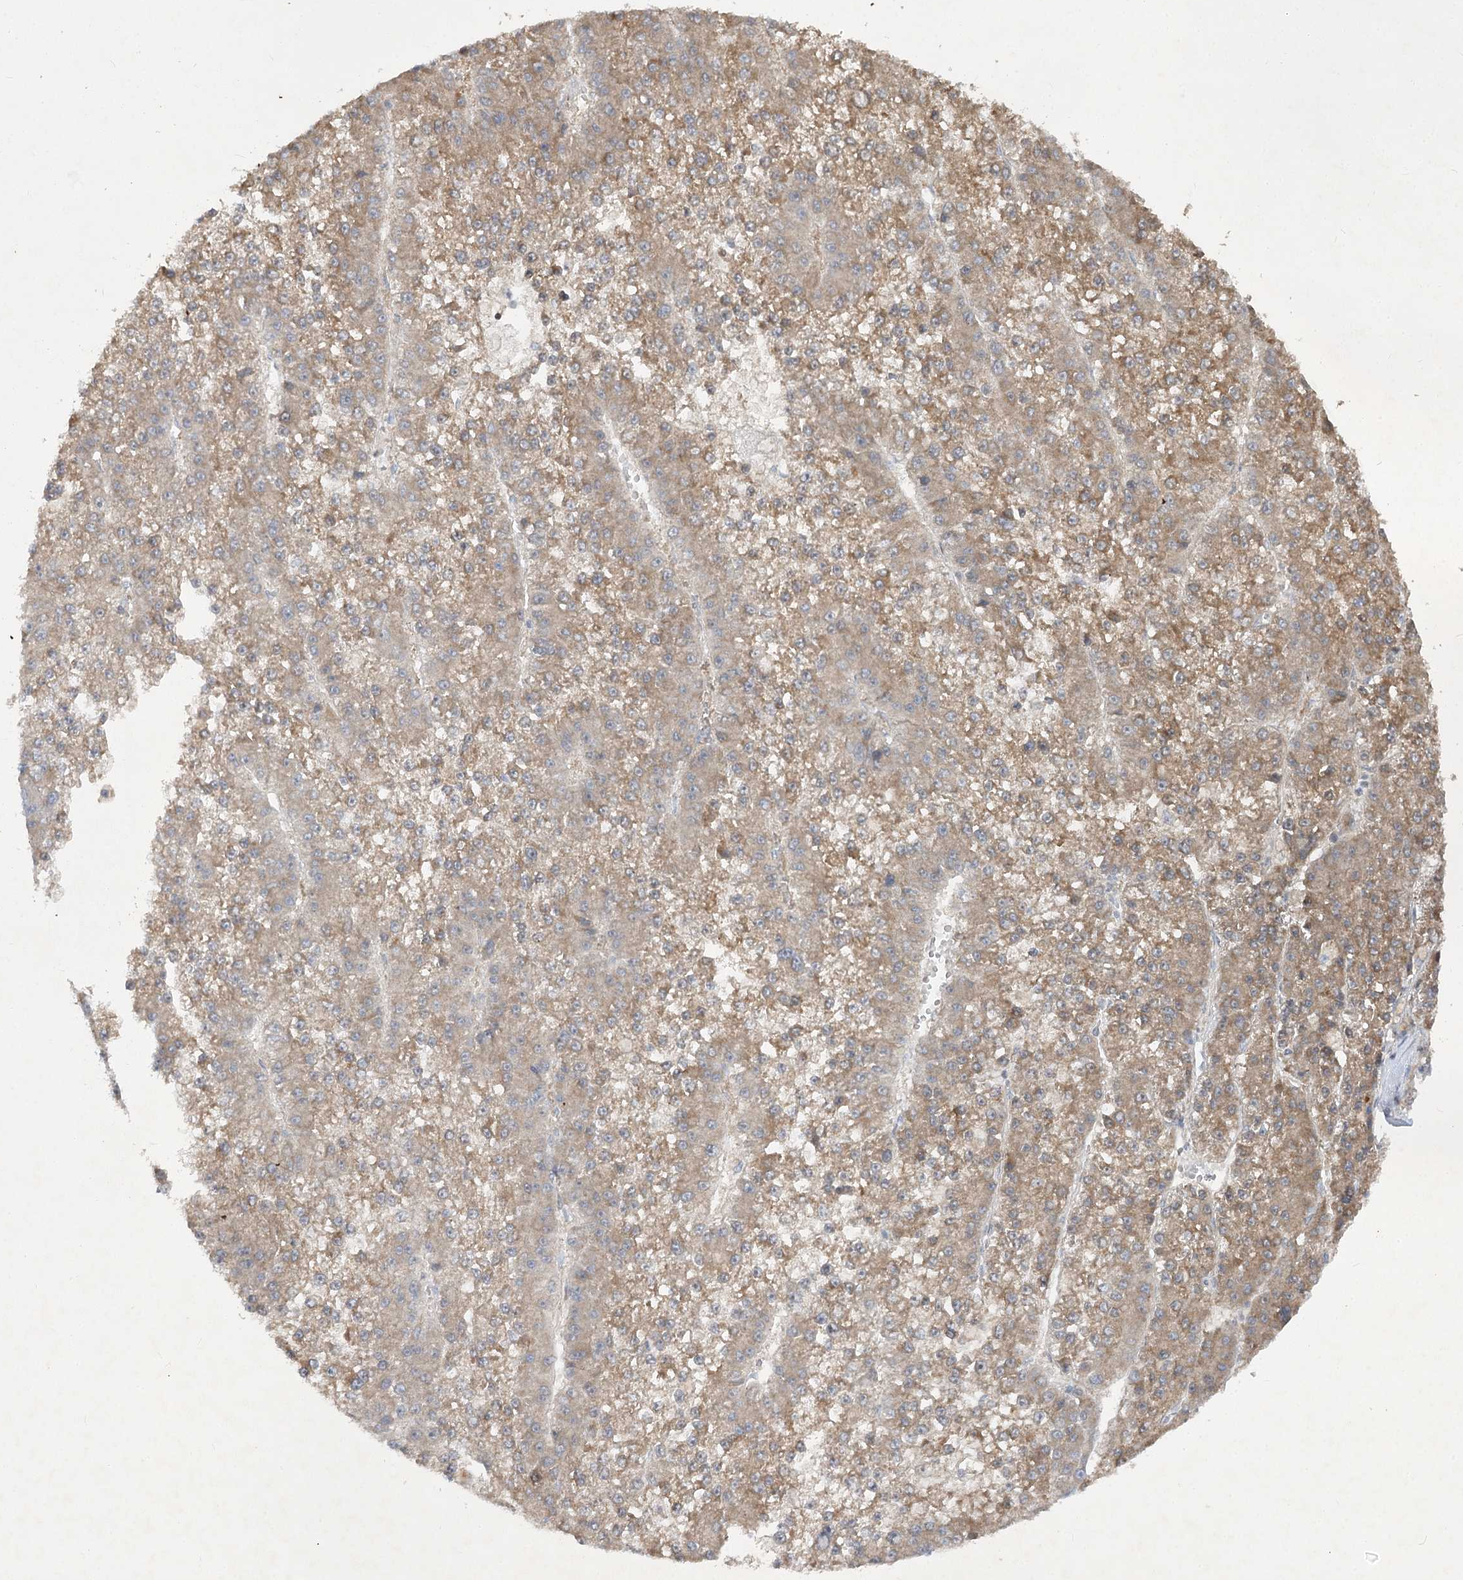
{"staining": {"intensity": "moderate", "quantity": ">75%", "location": "cytoplasmic/membranous"}, "tissue": "liver cancer", "cell_type": "Tumor cells", "image_type": "cancer", "snomed": [{"axis": "morphology", "description": "Carcinoma, Hepatocellular, NOS"}, {"axis": "topography", "description": "Liver"}], "caption": "The image reveals immunohistochemical staining of liver cancer (hepatocellular carcinoma). There is moderate cytoplasmic/membranous expression is present in approximately >75% of tumor cells.", "gene": "KIAA0825", "patient": {"sex": "female", "age": 73}}